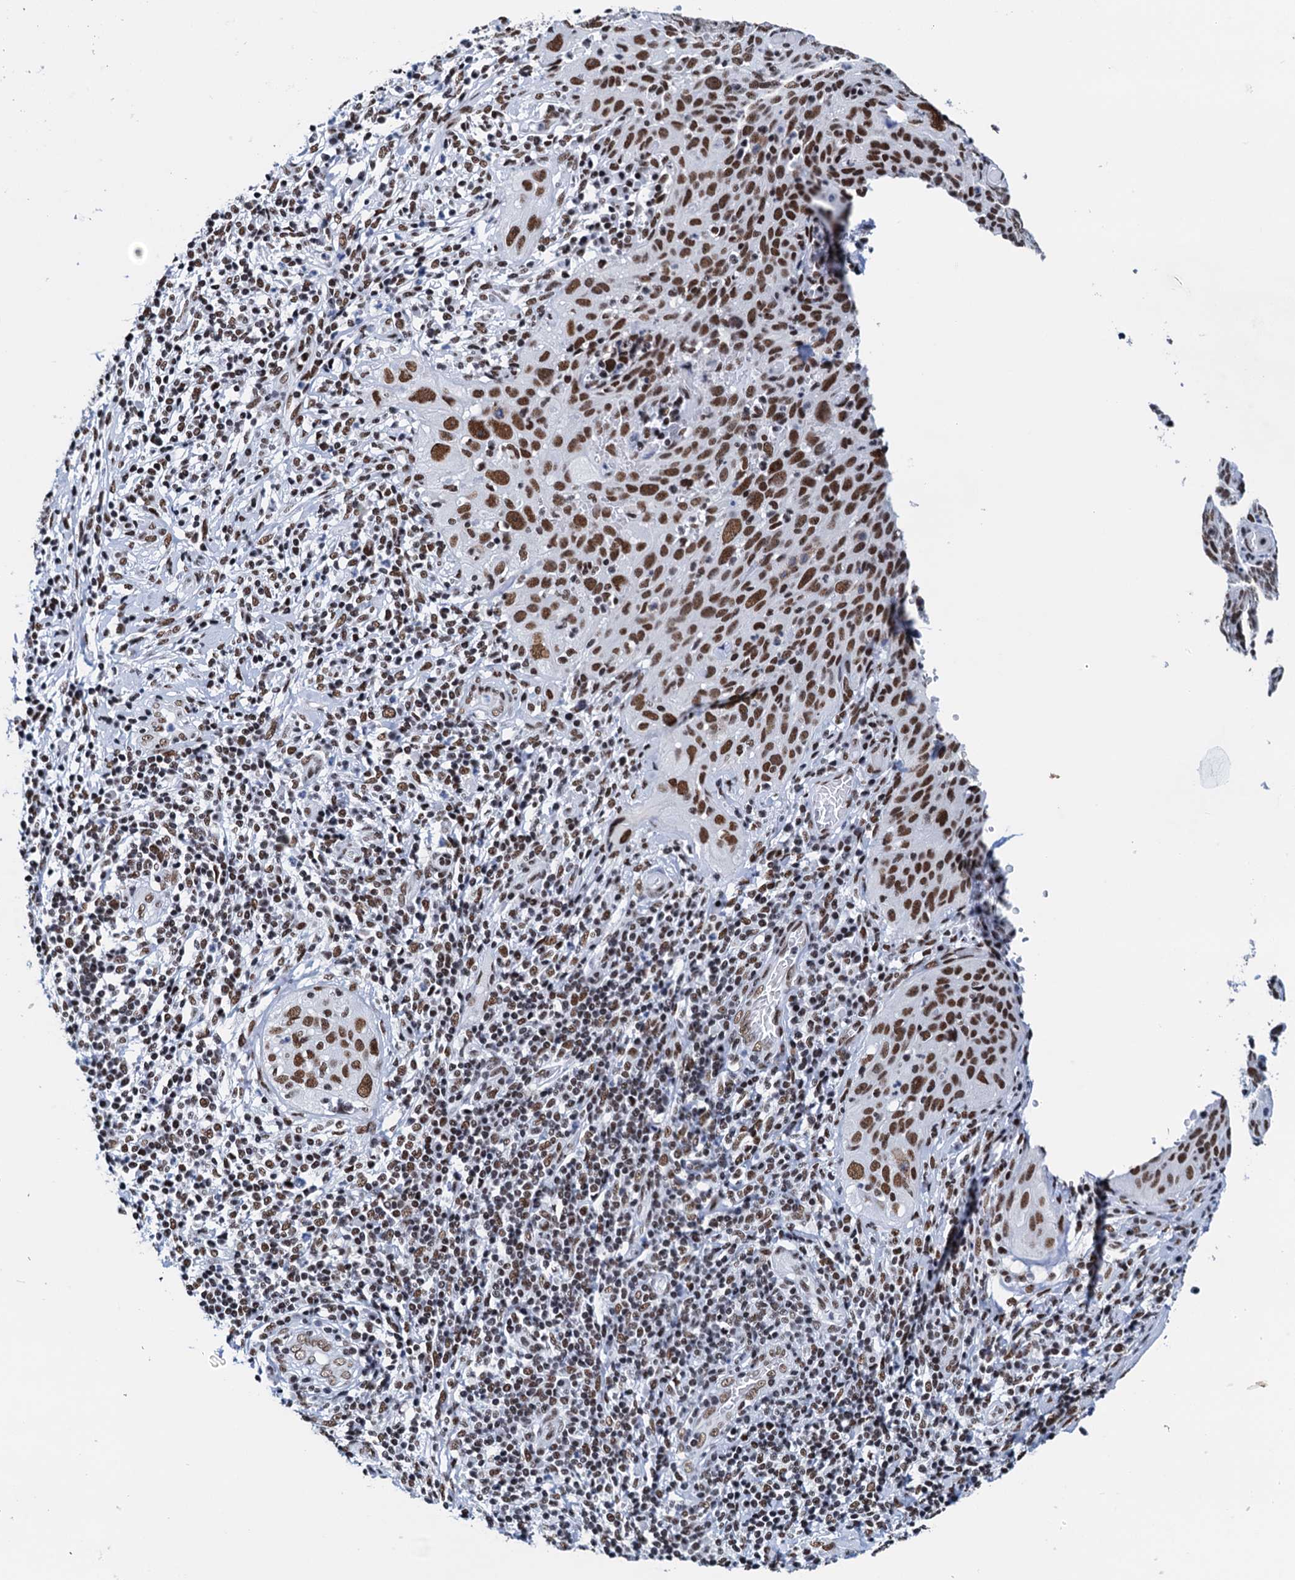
{"staining": {"intensity": "strong", "quantity": ">75%", "location": "nuclear"}, "tissue": "cervical cancer", "cell_type": "Tumor cells", "image_type": "cancer", "snomed": [{"axis": "morphology", "description": "Squamous cell carcinoma, NOS"}, {"axis": "topography", "description": "Cervix"}], "caption": "High-magnification brightfield microscopy of cervical cancer stained with DAB (3,3'-diaminobenzidine) (brown) and counterstained with hematoxylin (blue). tumor cells exhibit strong nuclear expression is identified in about>75% of cells. The protein is stained brown, and the nuclei are stained in blue (DAB IHC with brightfield microscopy, high magnification).", "gene": "SLTM", "patient": {"sex": "female", "age": 31}}